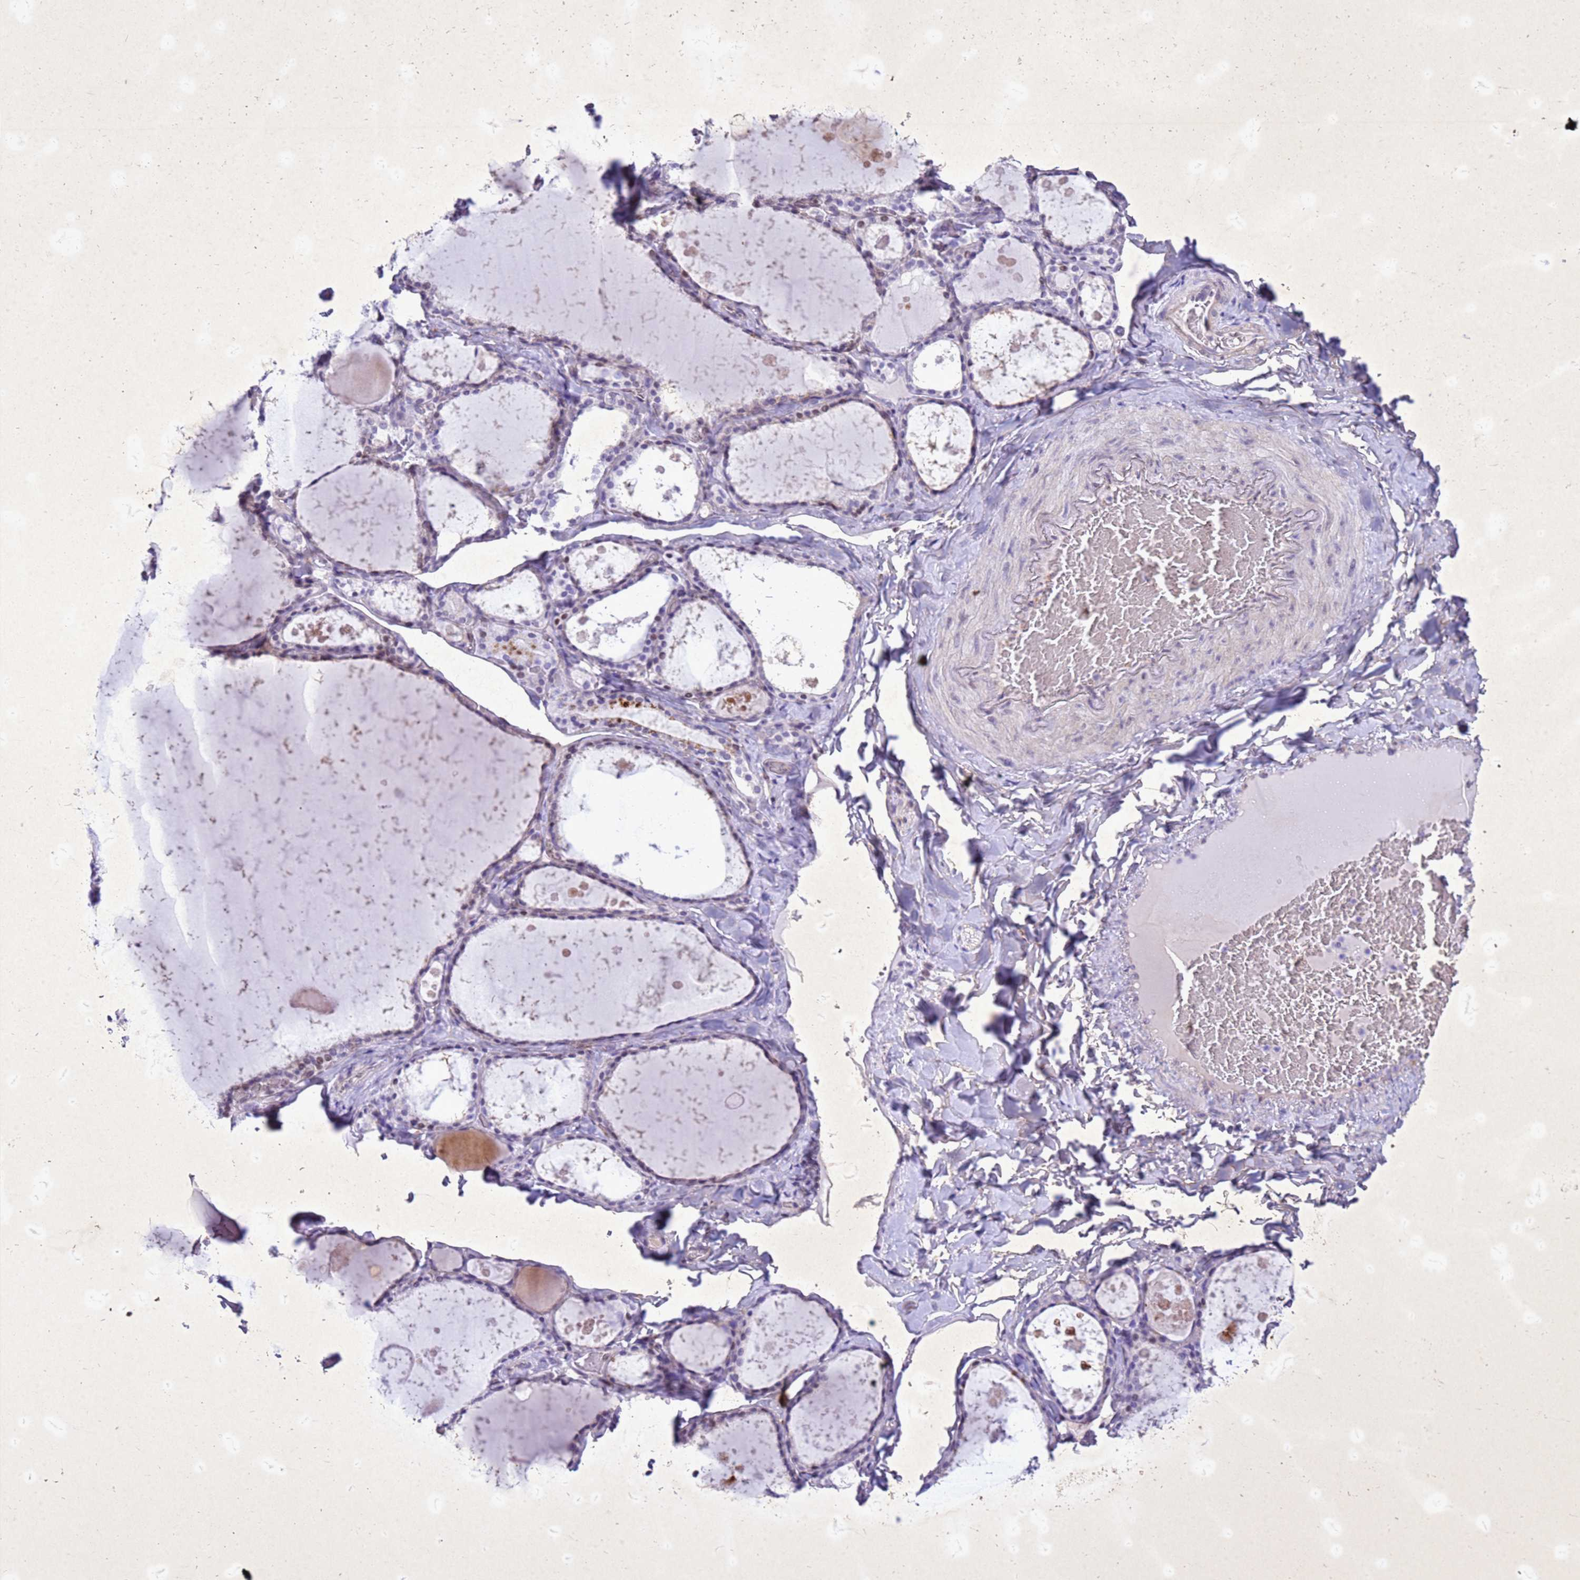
{"staining": {"intensity": "moderate", "quantity": "<25%", "location": "nuclear"}, "tissue": "thyroid gland", "cell_type": "Glandular cells", "image_type": "normal", "snomed": [{"axis": "morphology", "description": "Normal tissue, NOS"}, {"axis": "topography", "description": "Thyroid gland"}], "caption": "DAB (3,3'-diaminobenzidine) immunohistochemical staining of benign human thyroid gland exhibits moderate nuclear protein positivity in about <25% of glandular cells.", "gene": "COPS9", "patient": {"sex": "male", "age": 56}}